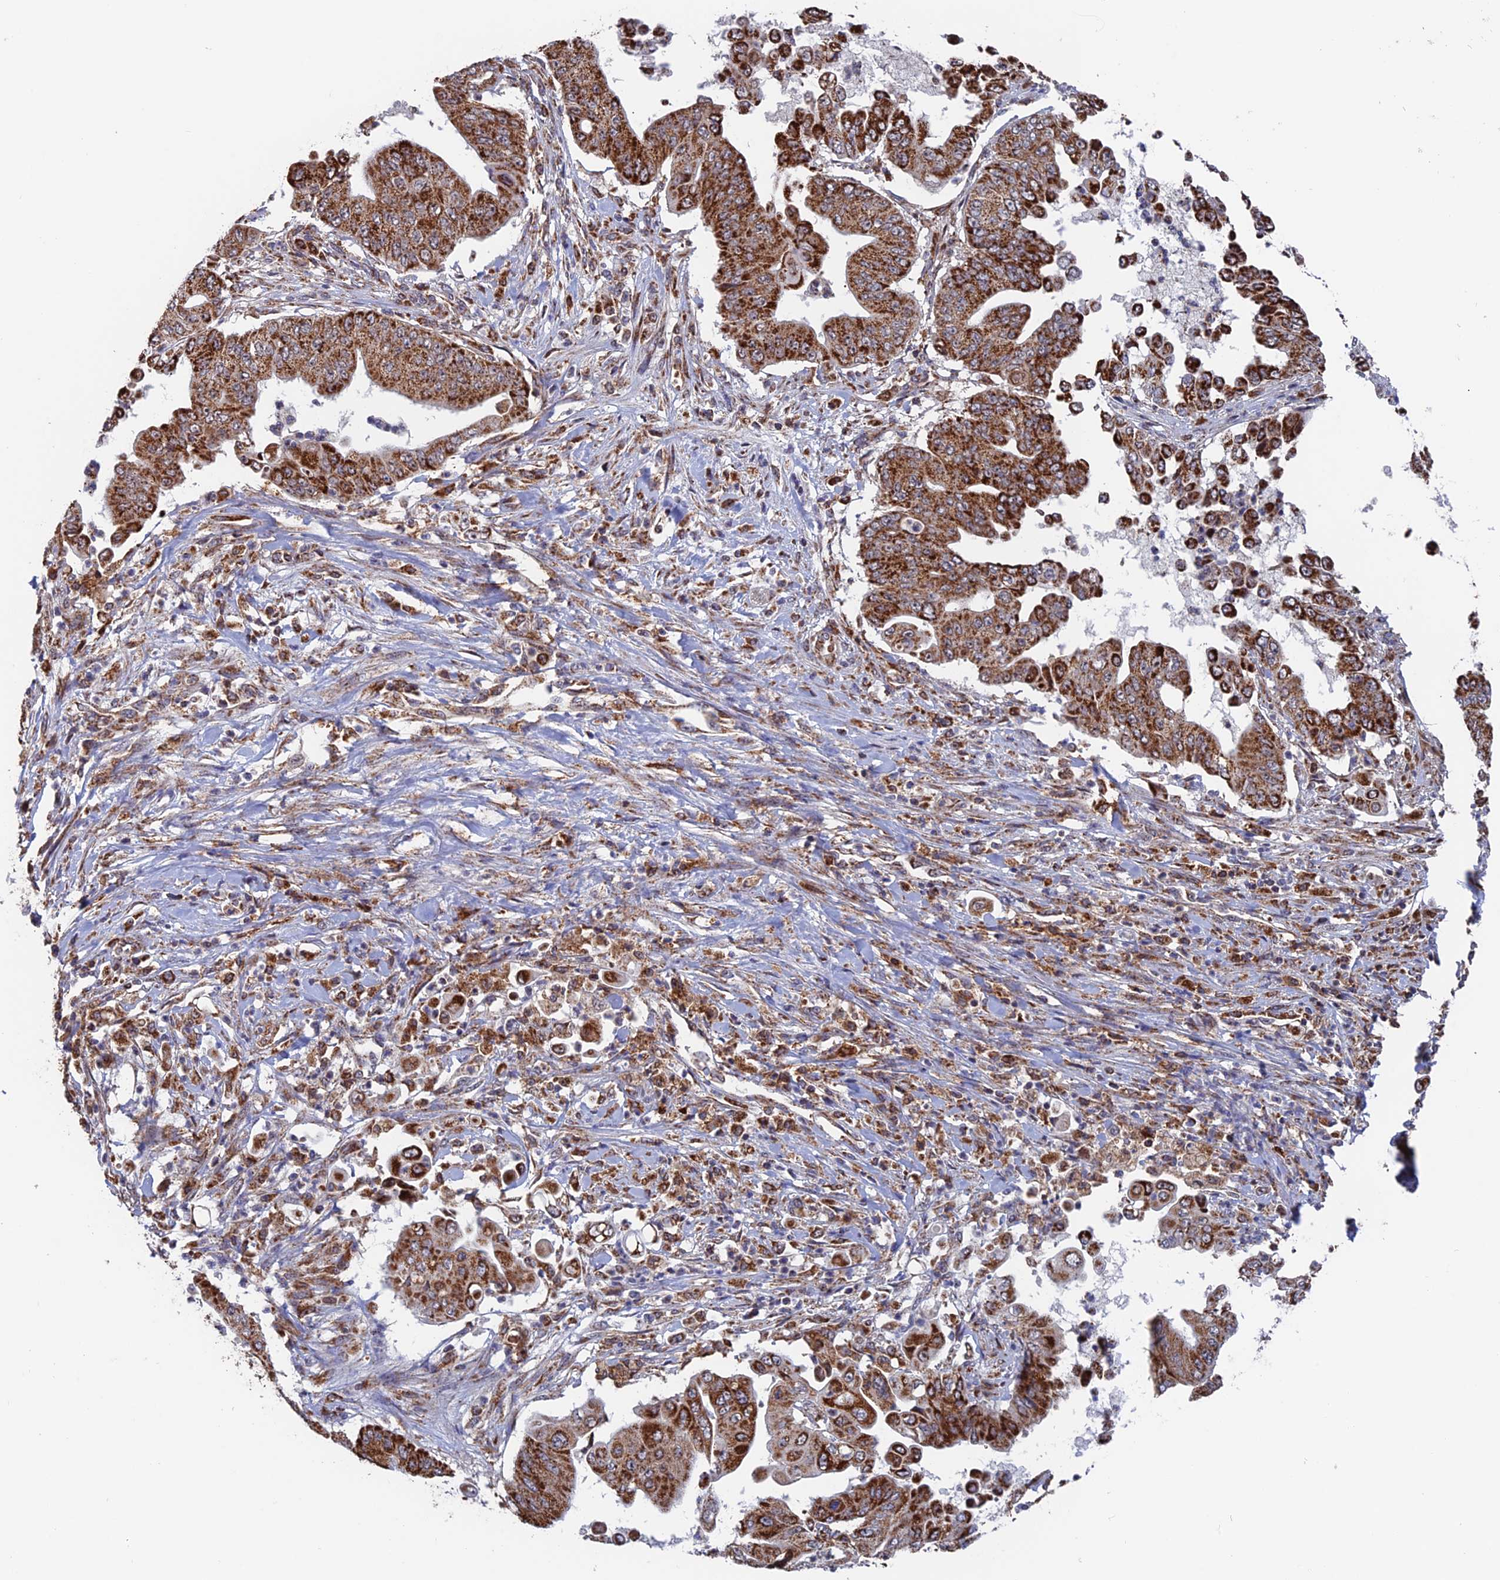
{"staining": {"intensity": "strong", "quantity": ">75%", "location": "cytoplasmic/membranous"}, "tissue": "pancreatic cancer", "cell_type": "Tumor cells", "image_type": "cancer", "snomed": [{"axis": "morphology", "description": "Adenocarcinoma, NOS"}, {"axis": "topography", "description": "Pancreas"}], "caption": "Immunohistochemistry (IHC) photomicrograph of pancreatic adenocarcinoma stained for a protein (brown), which displays high levels of strong cytoplasmic/membranous staining in approximately >75% of tumor cells.", "gene": "DTYMK", "patient": {"sex": "female", "age": 77}}